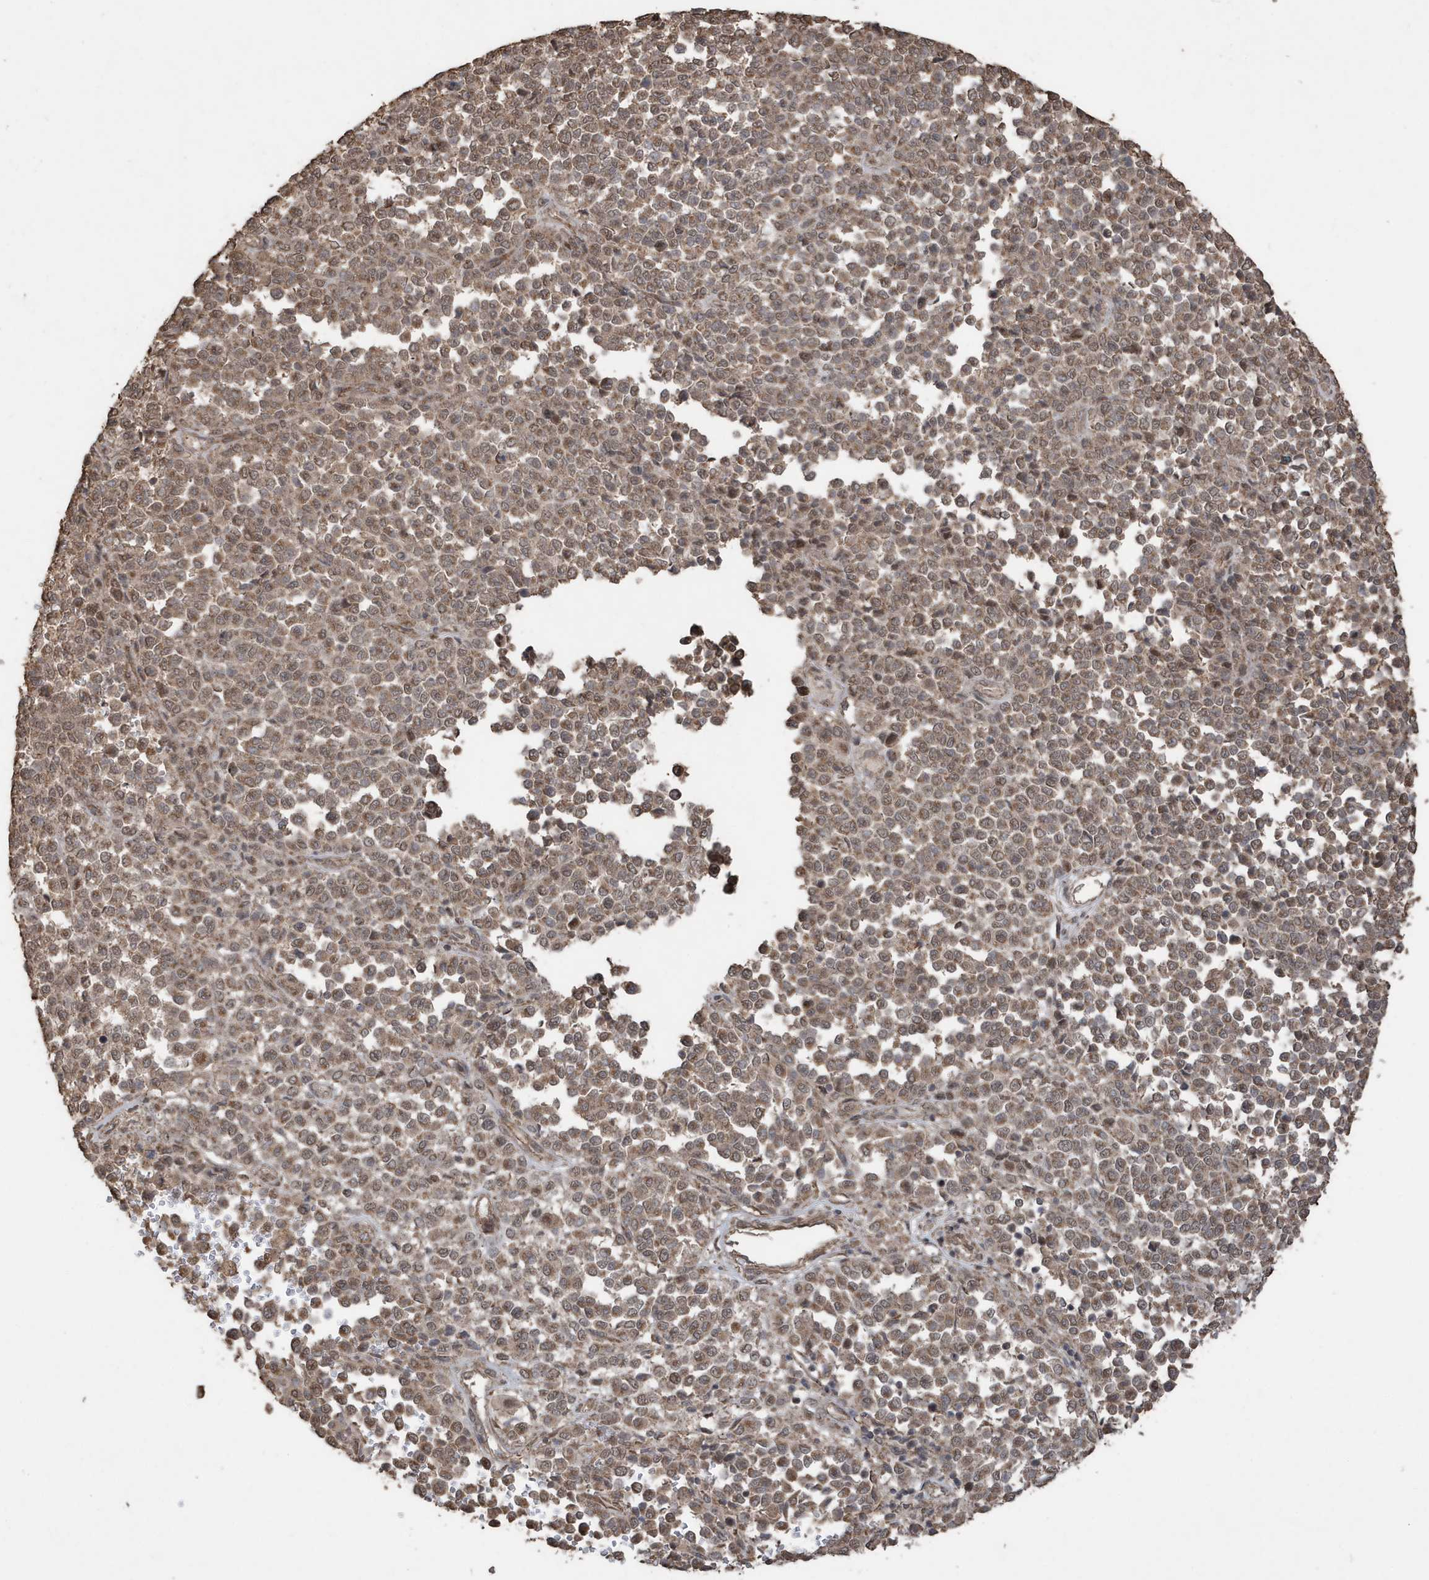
{"staining": {"intensity": "moderate", "quantity": ">75%", "location": "cytoplasmic/membranous,nuclear"}, "tissue": "melanoma", "cell_type": "Tumor cells", "image_type": "cancer", "snomed": [{"axis": "morphology", "description": "Malignant melanoma, Metastatic site"}, {"axis": "topography", "description": "Pancreas"}], "caption": "A high-resolution image shows IHC staining of malignant melanoma (metastatic site), which exhibits moderate cytoplasmic/membranous and nuclear positivity in about >75% of tumor cells.", "gene": "PAXBP1", "patient": {"sex": "female", "age": 30}}